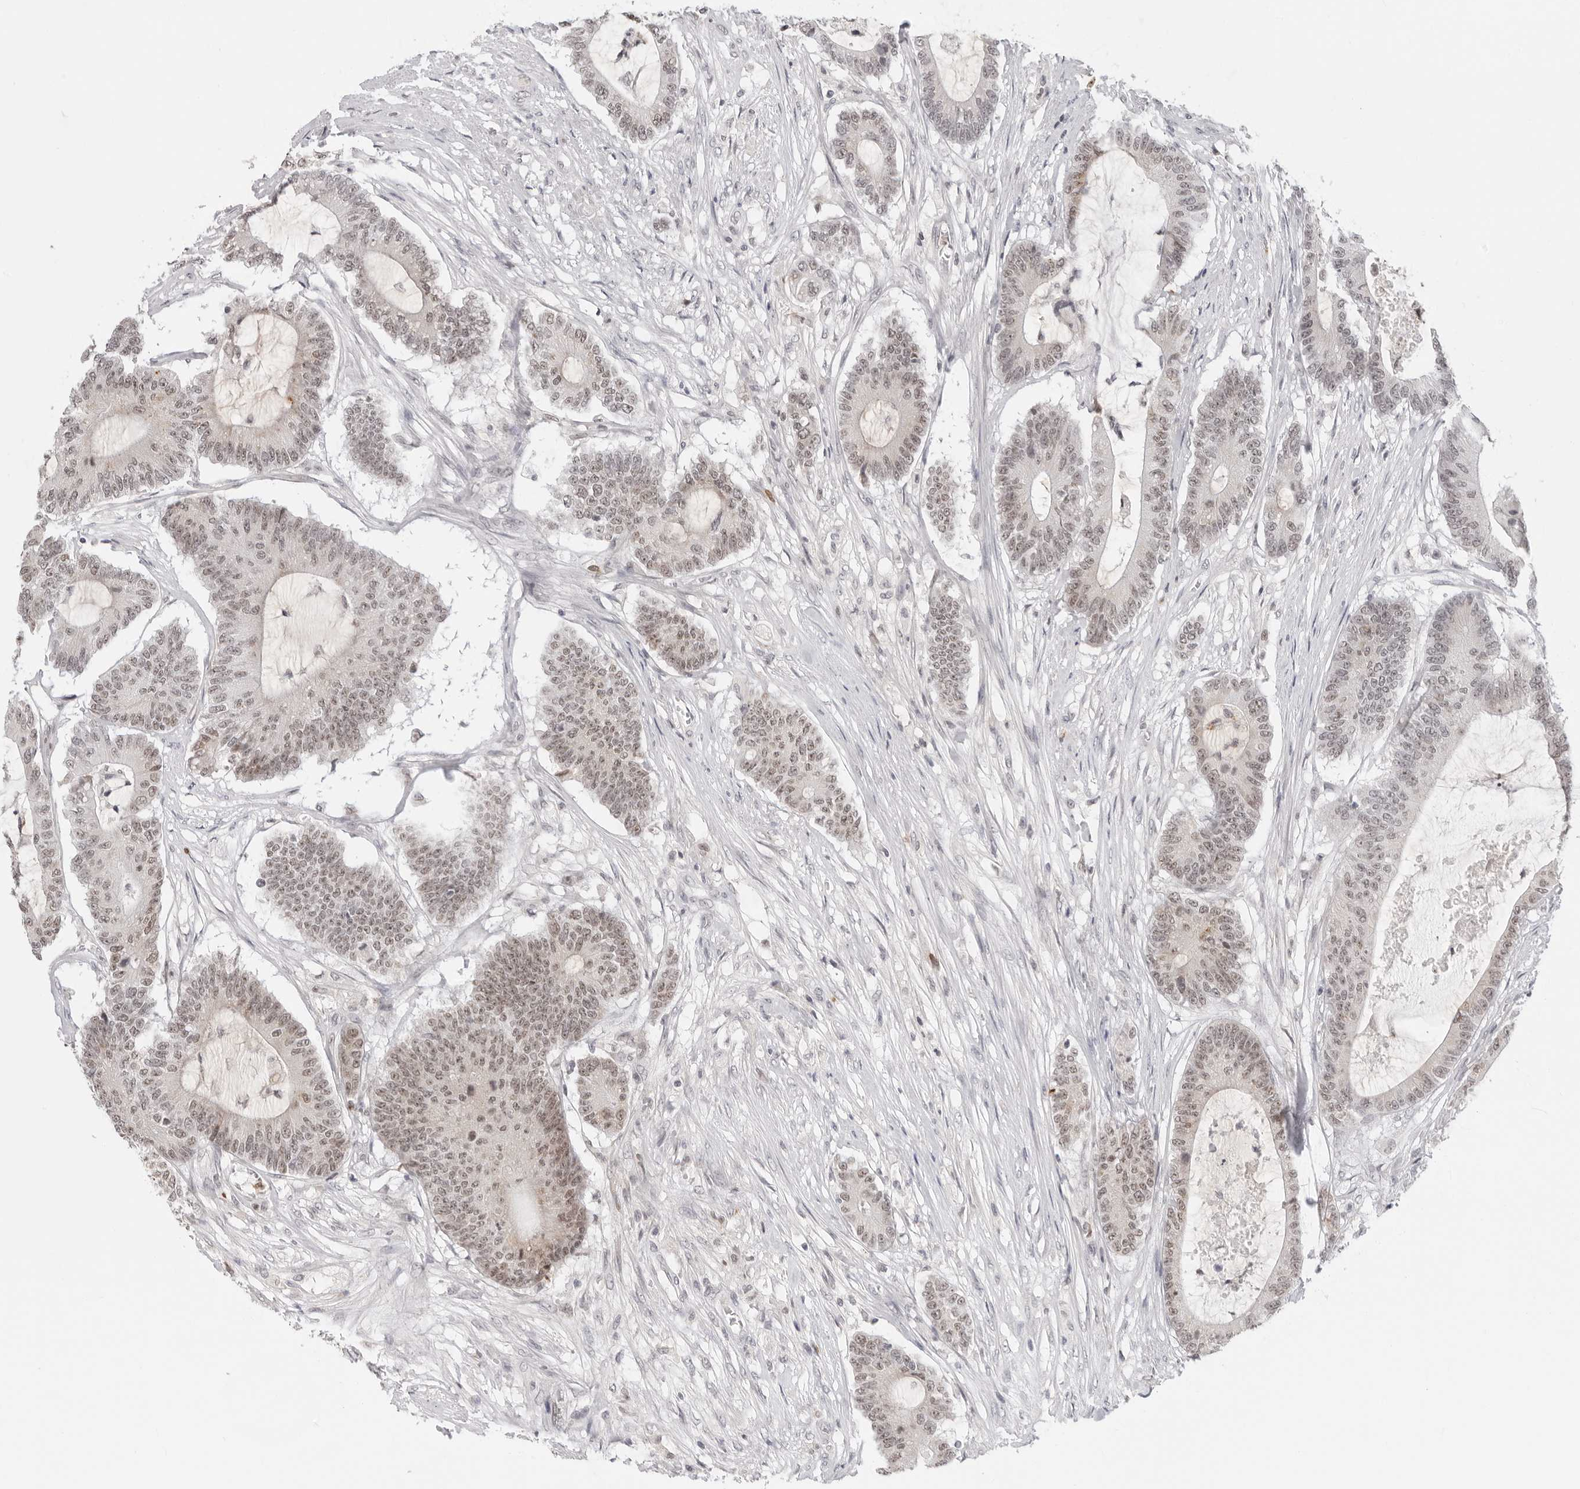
{"staining": {"intensity": "moderate", "quantity": ">75%", "location": "nuclear"}, "tissue": "colorectal cancer", "cell_type": "Tumor cells", "image_type": "cancer", "snomed": [{"axis": "morphology", "description": "Adenocarcinoma, NOS"}, {"axis": "topography", "description": "Colon"}], "caption": "Protein analysis of colorectal cancer tissue exhibits moderate nuclear expression in about >75% of tumor cells. The staining was performed using DAB (3,3'-diaminobenzidine), with brown indicating positive protein expression. Nuclei are stained blue with hematoxylin.", "gene": "MSH6", "patient": {"sex": "female", "age": 84}}